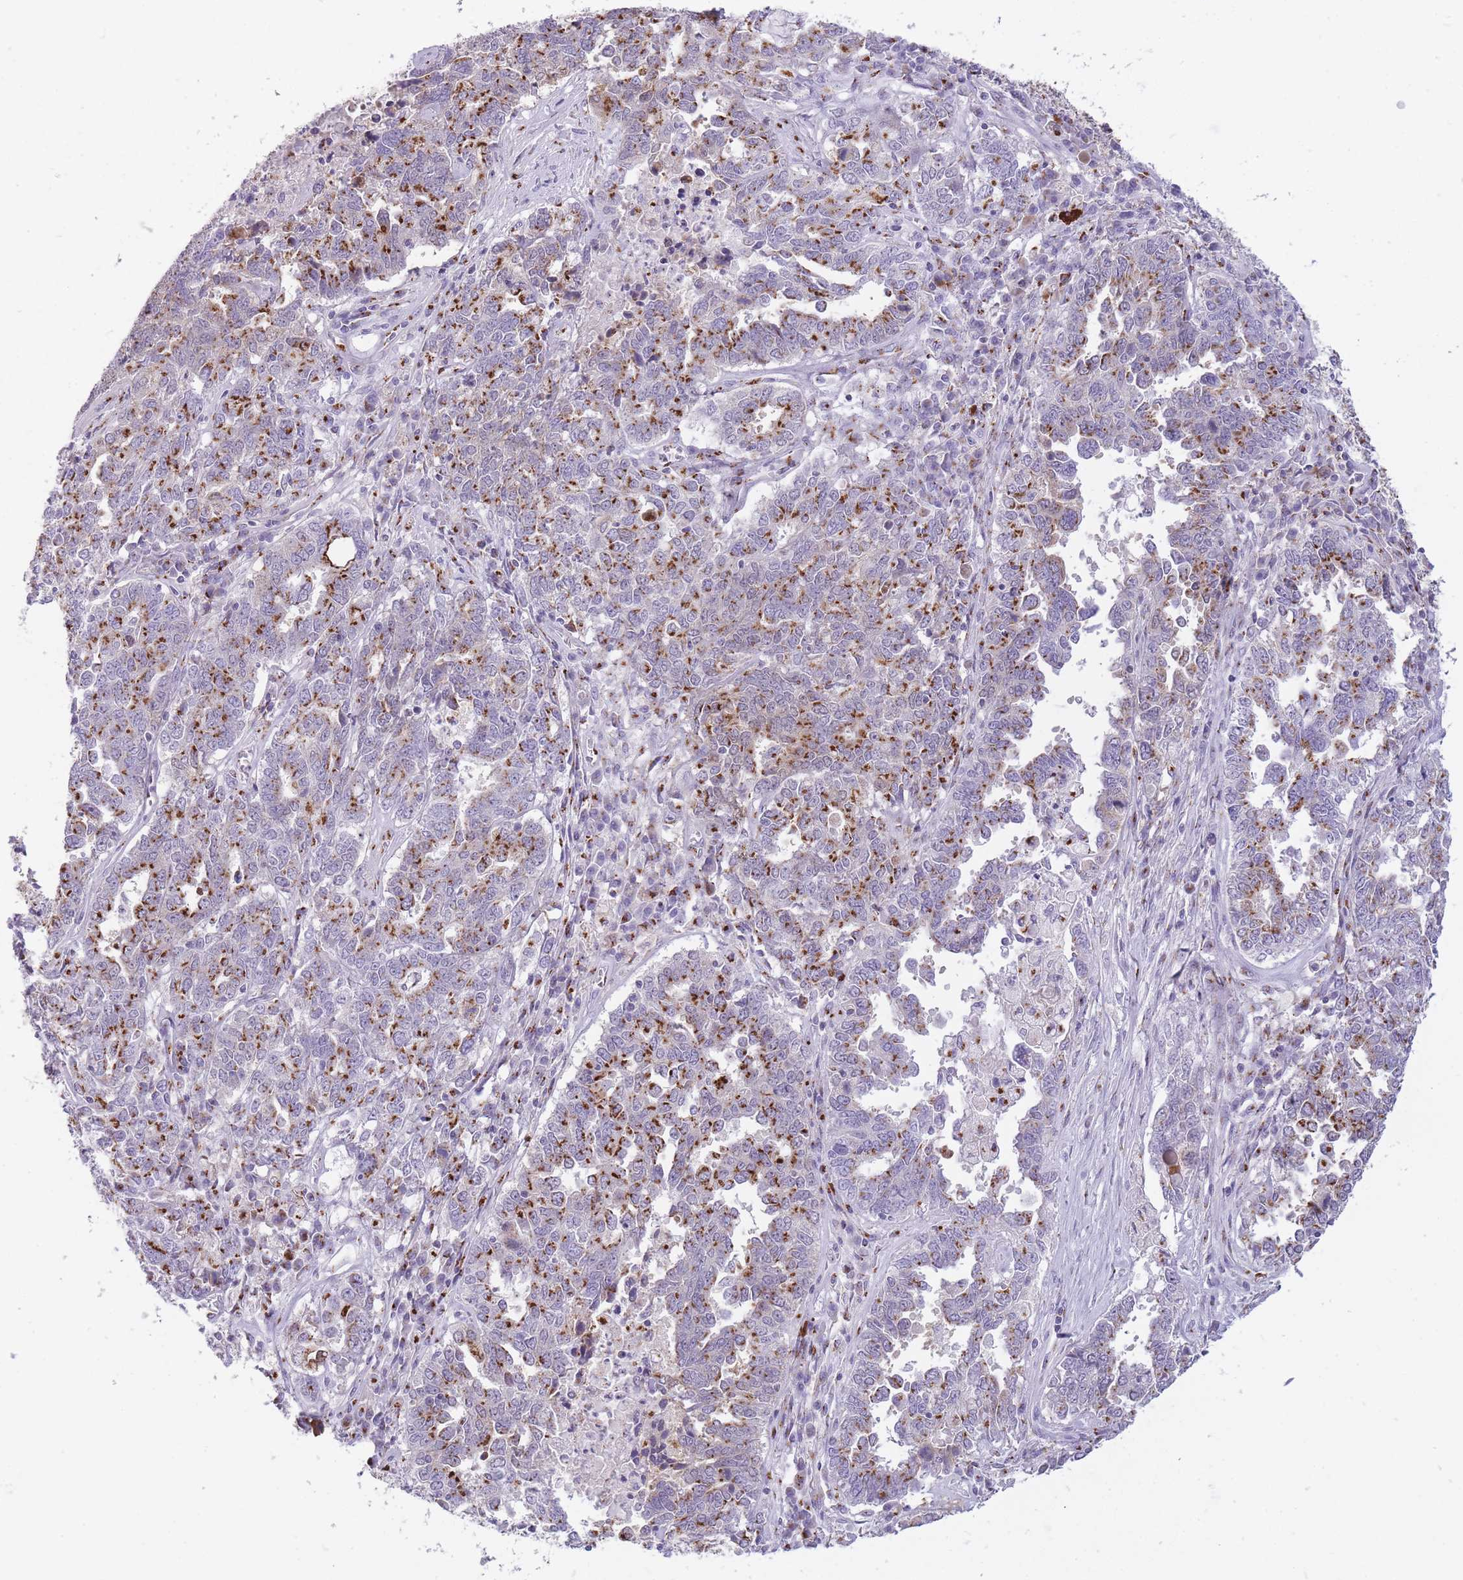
{"staining": {"intensity": "strong", "quantity": "25%-75%", "location": "cytoplasmic/membranous"}, "tissue": "ovarian cancer", "cell_type": "Tumor cells", "image_type": "cancer", "snomed": [{"axis": "morphology", "description": "Carcinoma, endometroid"}, {"axis": "topography", "description": "Ovary"}], "caption": "Tumor cells demonstrate high levels of strong cytoplasmic/membranous expression in approximately 25%-75% of cells in human ovarian cancer (endometroid carcinoma).", "gene": "B4GALT2", "patient": {"sex": "female", "age": 62}}